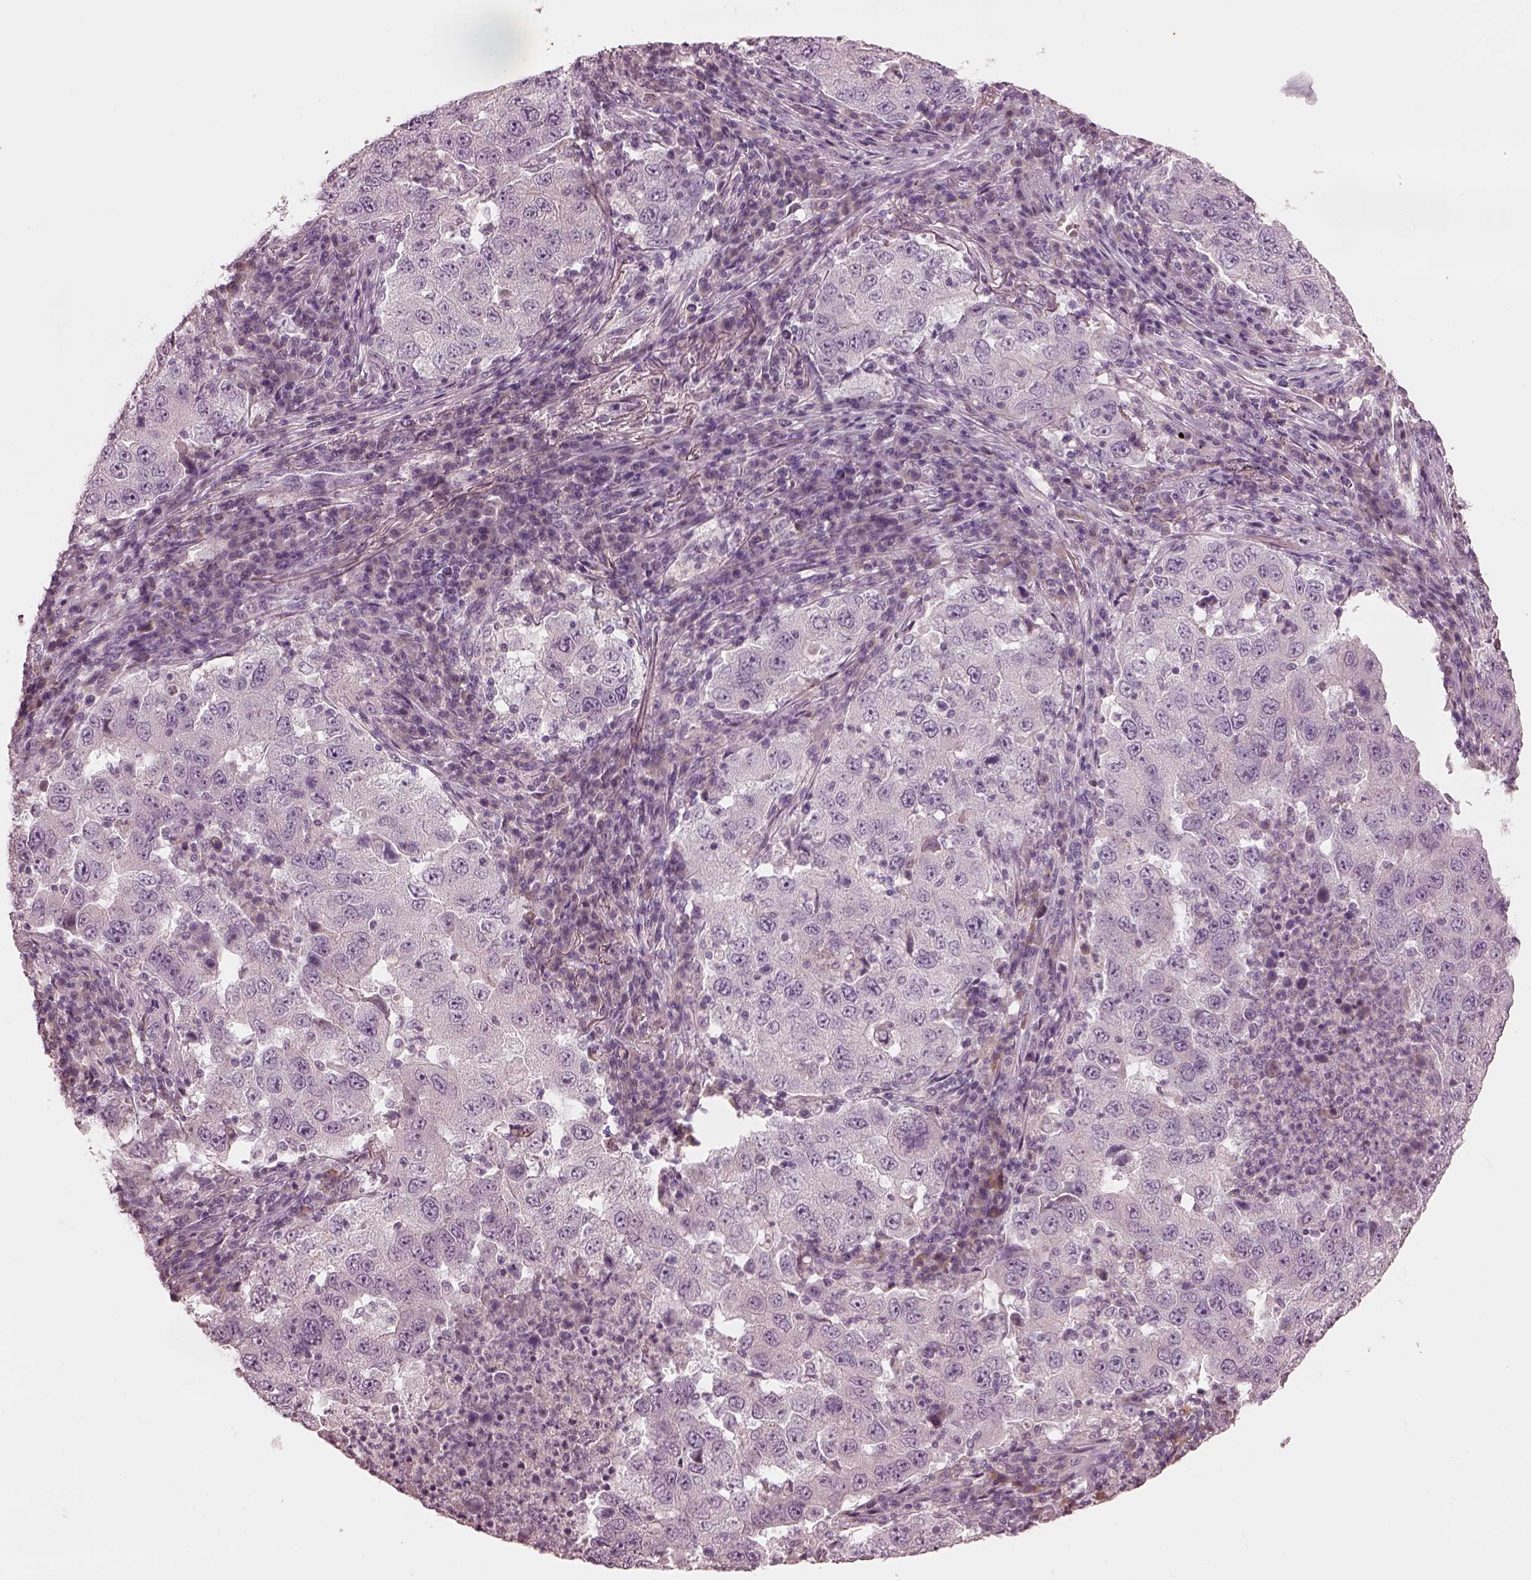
{"staining": {"intensity": "negative", "quantity": "none", "location": "none"}, "tissue": "lung cancer", "cell_type": "Tumor cells", "image_type": "cancer", "snomed": [{"axis": "morphology", "description": "Adenocarcinoma, NOS"}, {"axis": "topography", "description": "Lung"}], "caption": "The micrograph demonstrates no significant staining in tumor cells of lung adenocarcinoma. Brightfield microscopy of immunohistochemistry (IHC) stained with DAB (brown) and hematoxylin (blue), captured at high magnification.", "gene": "MIA", "patient": {"sex": "male", "age": 73}}